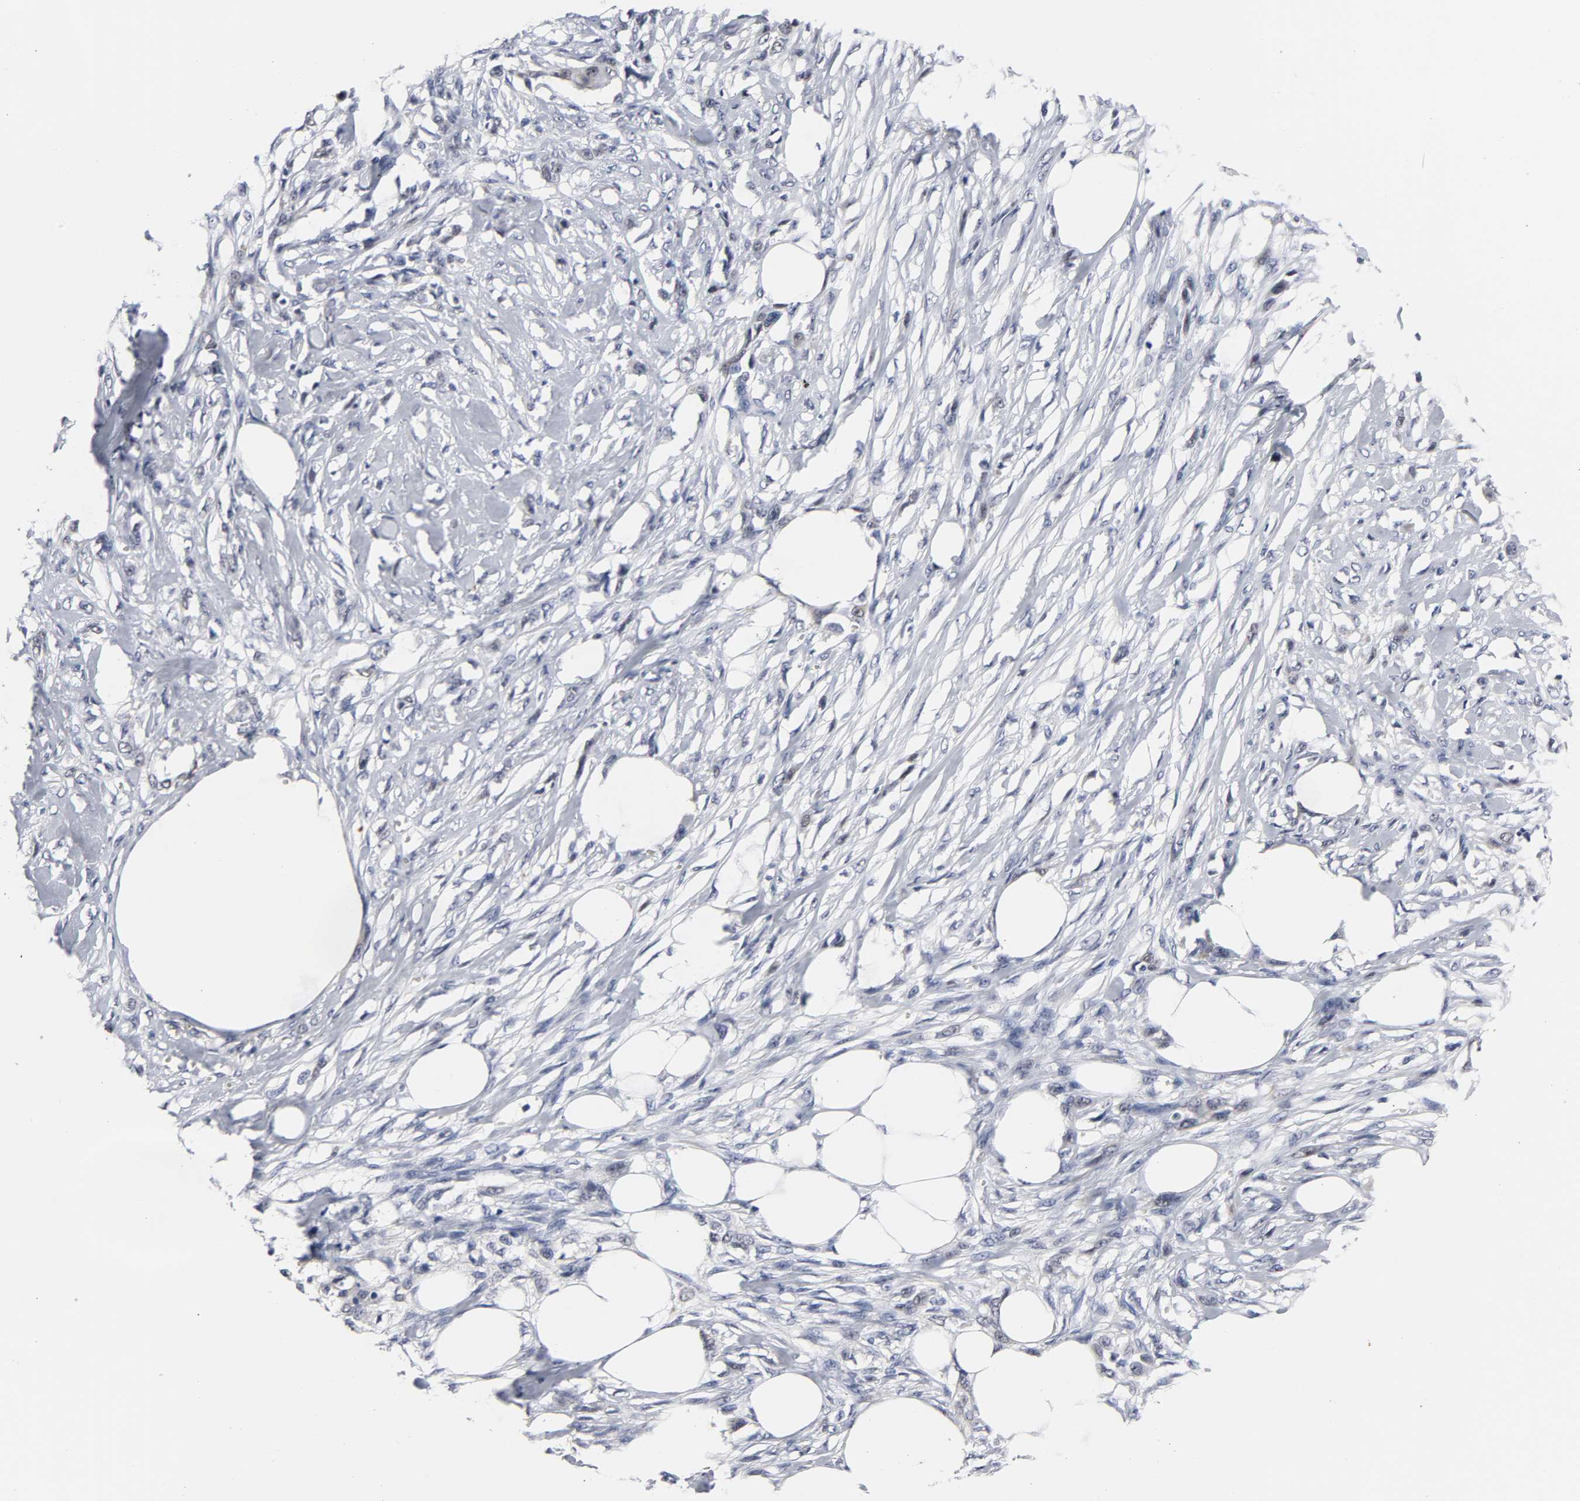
{"staining": {"intensity": "negative", "quantity": "none", "location": "none"}, "tissue": "skin cancer", "cell_type": "Tumor cells", "image_type": "cancer", "snomed": [{"axis": "morphology", "description": "Normal tissue, NOS"}, {"axis": "morphology", "description": "Squamous cell carcinoma, NOS"}, {"axis": "topography", "description": "Skin"}], "caption": "A micrograph of skin squamous cell carcinoma stained for a protein reveals no brown staining in tumor cells.", "gene": "GRHL2", "patient": {"sex": "female", "age": 59}}